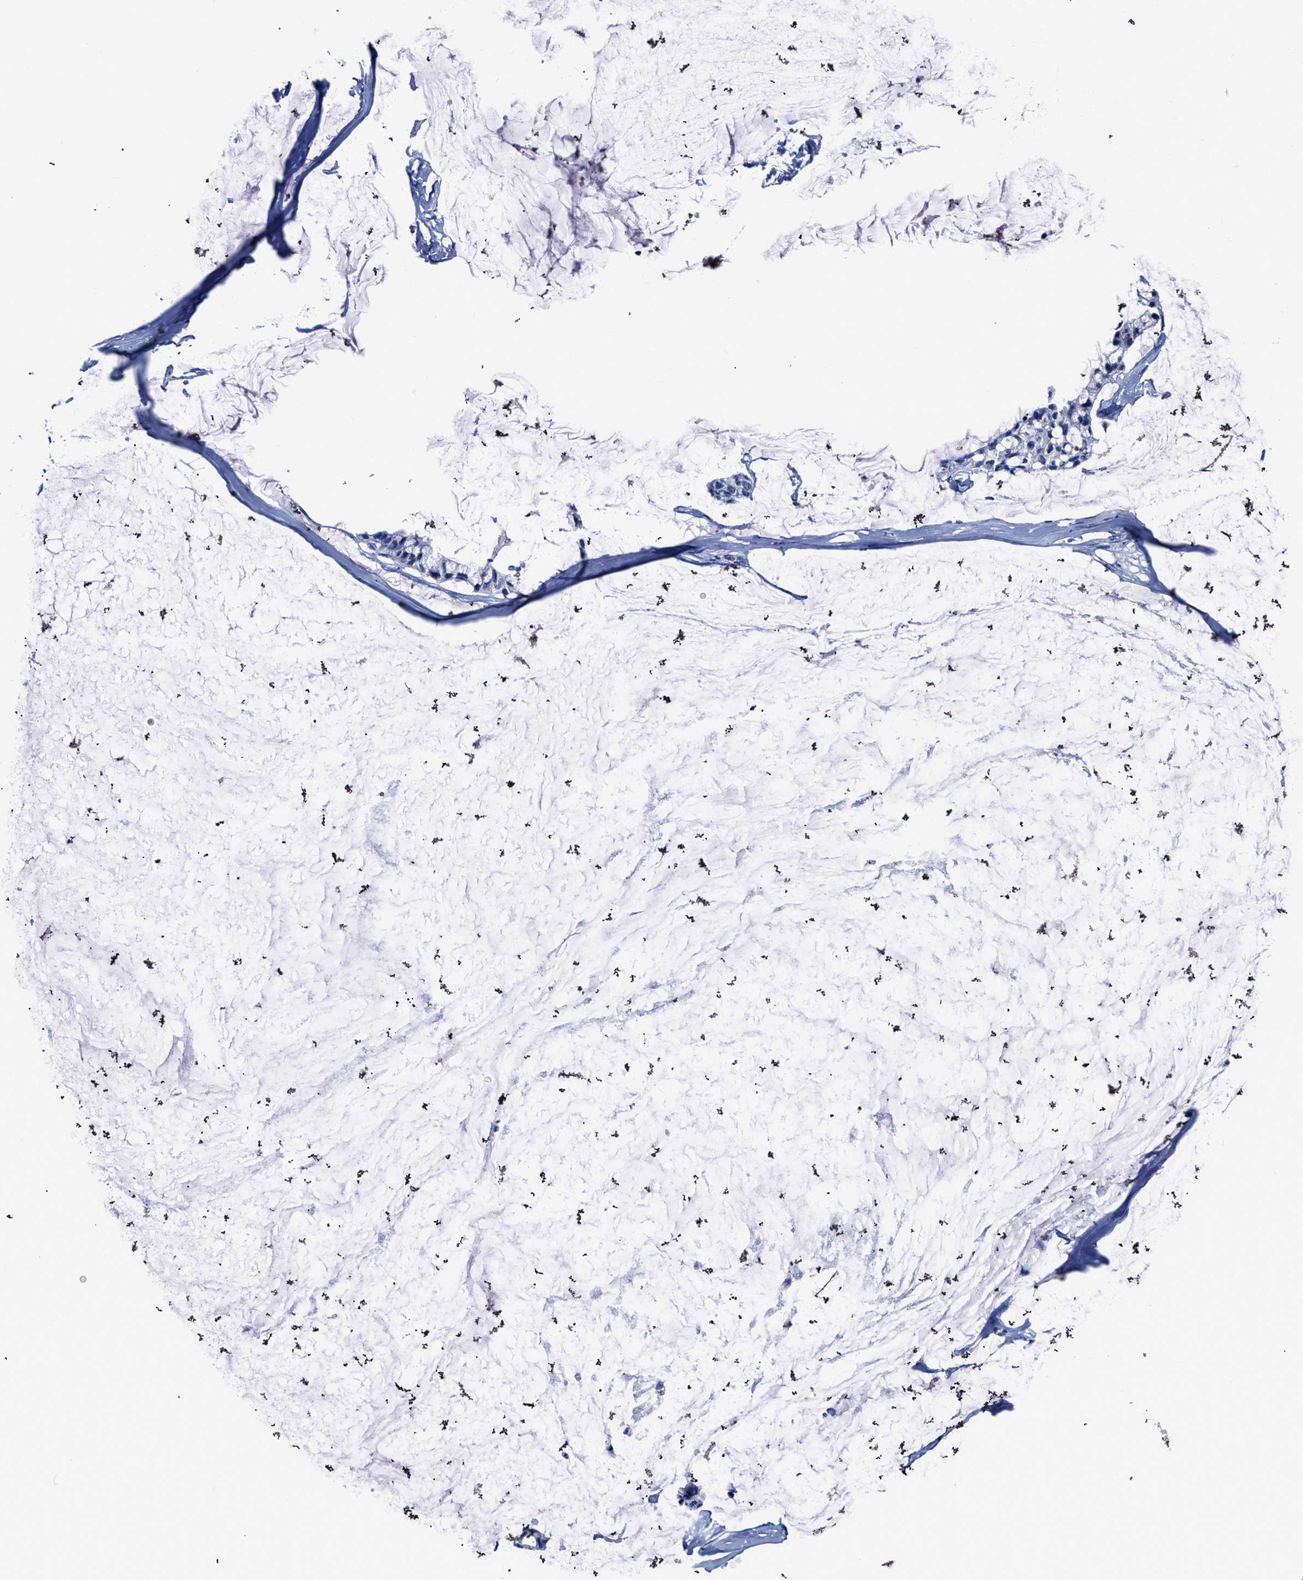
{"staining": {"intensity": "negative", "quantity": "none", "location": "none"}, "tissue": "ovarian cancer", "cell_type": "Tumor cells", "image_type": "cancer", "snomed": [{"axis": "morphology", "description": "Cystadenocarcinoma, mucinous, NOS"}, {"axis": "topography", "description": "Ovary"}], "caption": "This is a micrograph of immunohistochemistry (IHC) staining of ovarian cancer, which shows no expression in tumor cells.", "gene": "KCNMB3", "patient": {"sex": "female", "age": 39}}